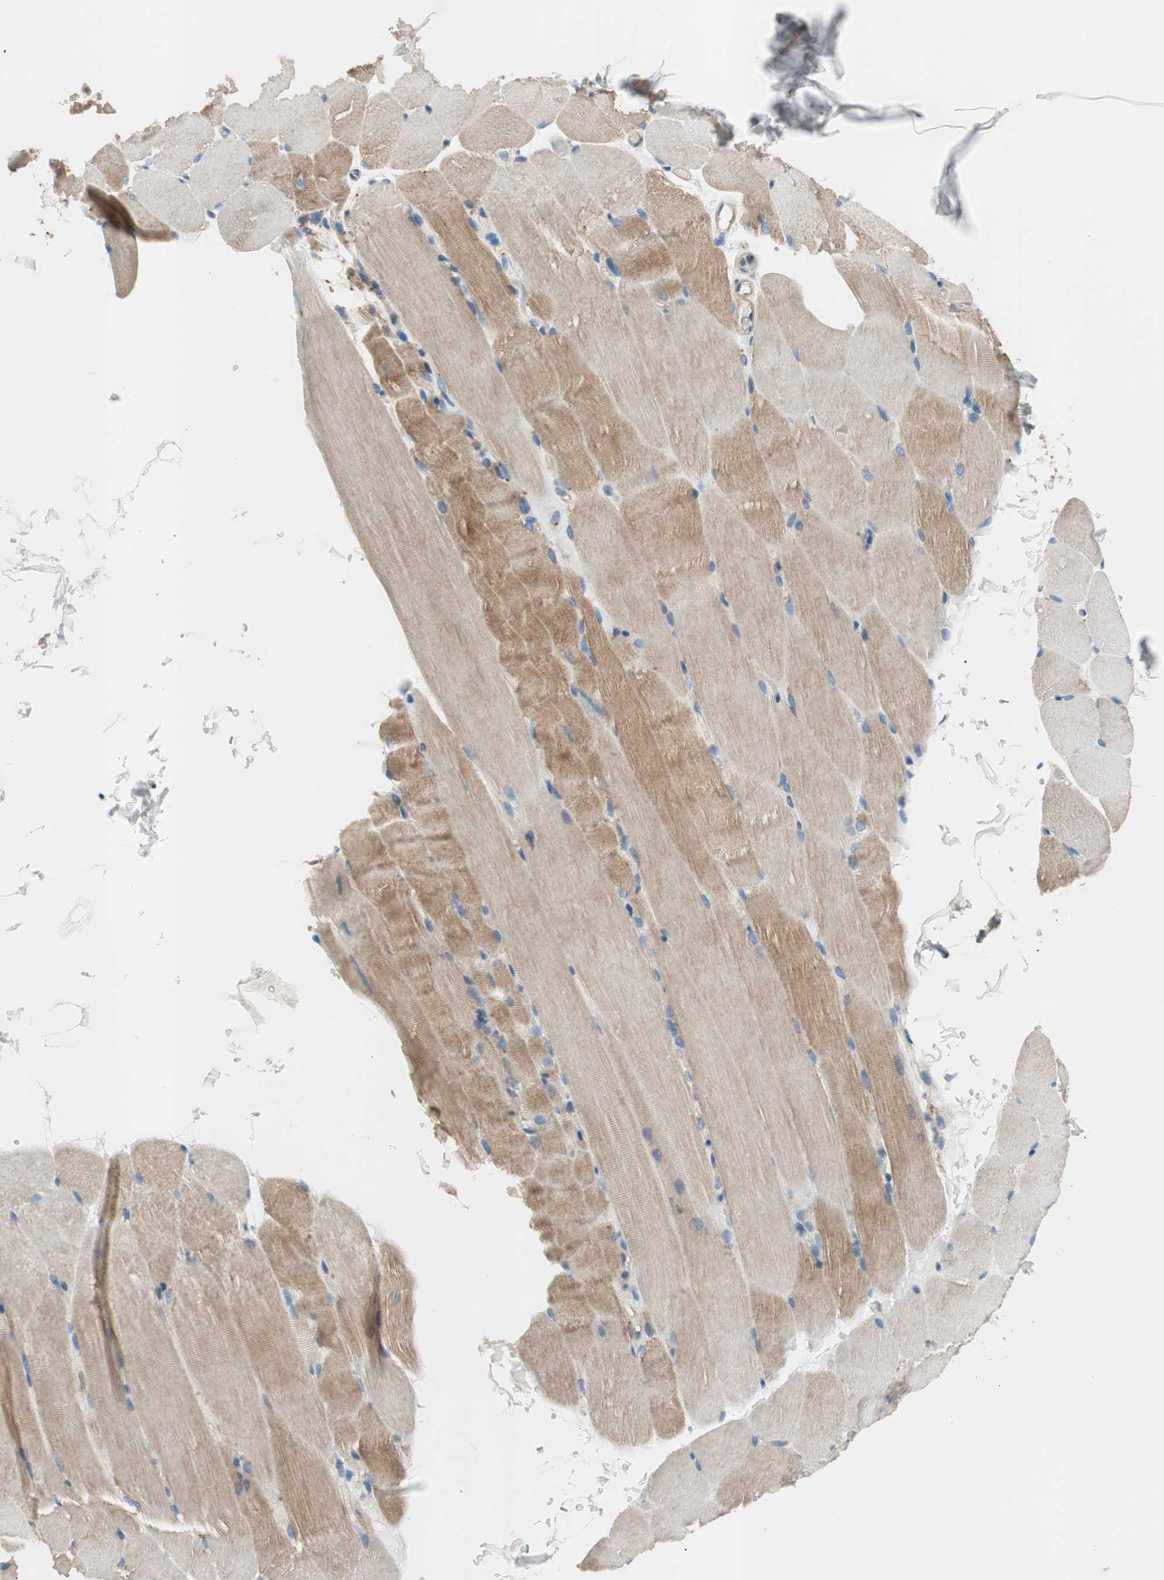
{"staining": {"intensity": "moderate", "quantity": "25%-75%", "location": "cytoplasmic/membranous"}, "tissue": "skeletal muscle", "cell_type": "Myocytes", "image_type": "normal", "snomed": [{"axis": "morphology", "description": "Normal tissue, NOS"}, {"axis": "topography", "description": "Skeletal muscle"}, {"axis": "topography", "description": "Parathyroid gland"}], "caption": "Protein analysis of normal skeletal muscle demonstrates moderate cytoplasmic/membranous staining in about 25%-75% of myocytes.", "gene": "CALML3", "patient": {"sex": "female", "age": 37}}